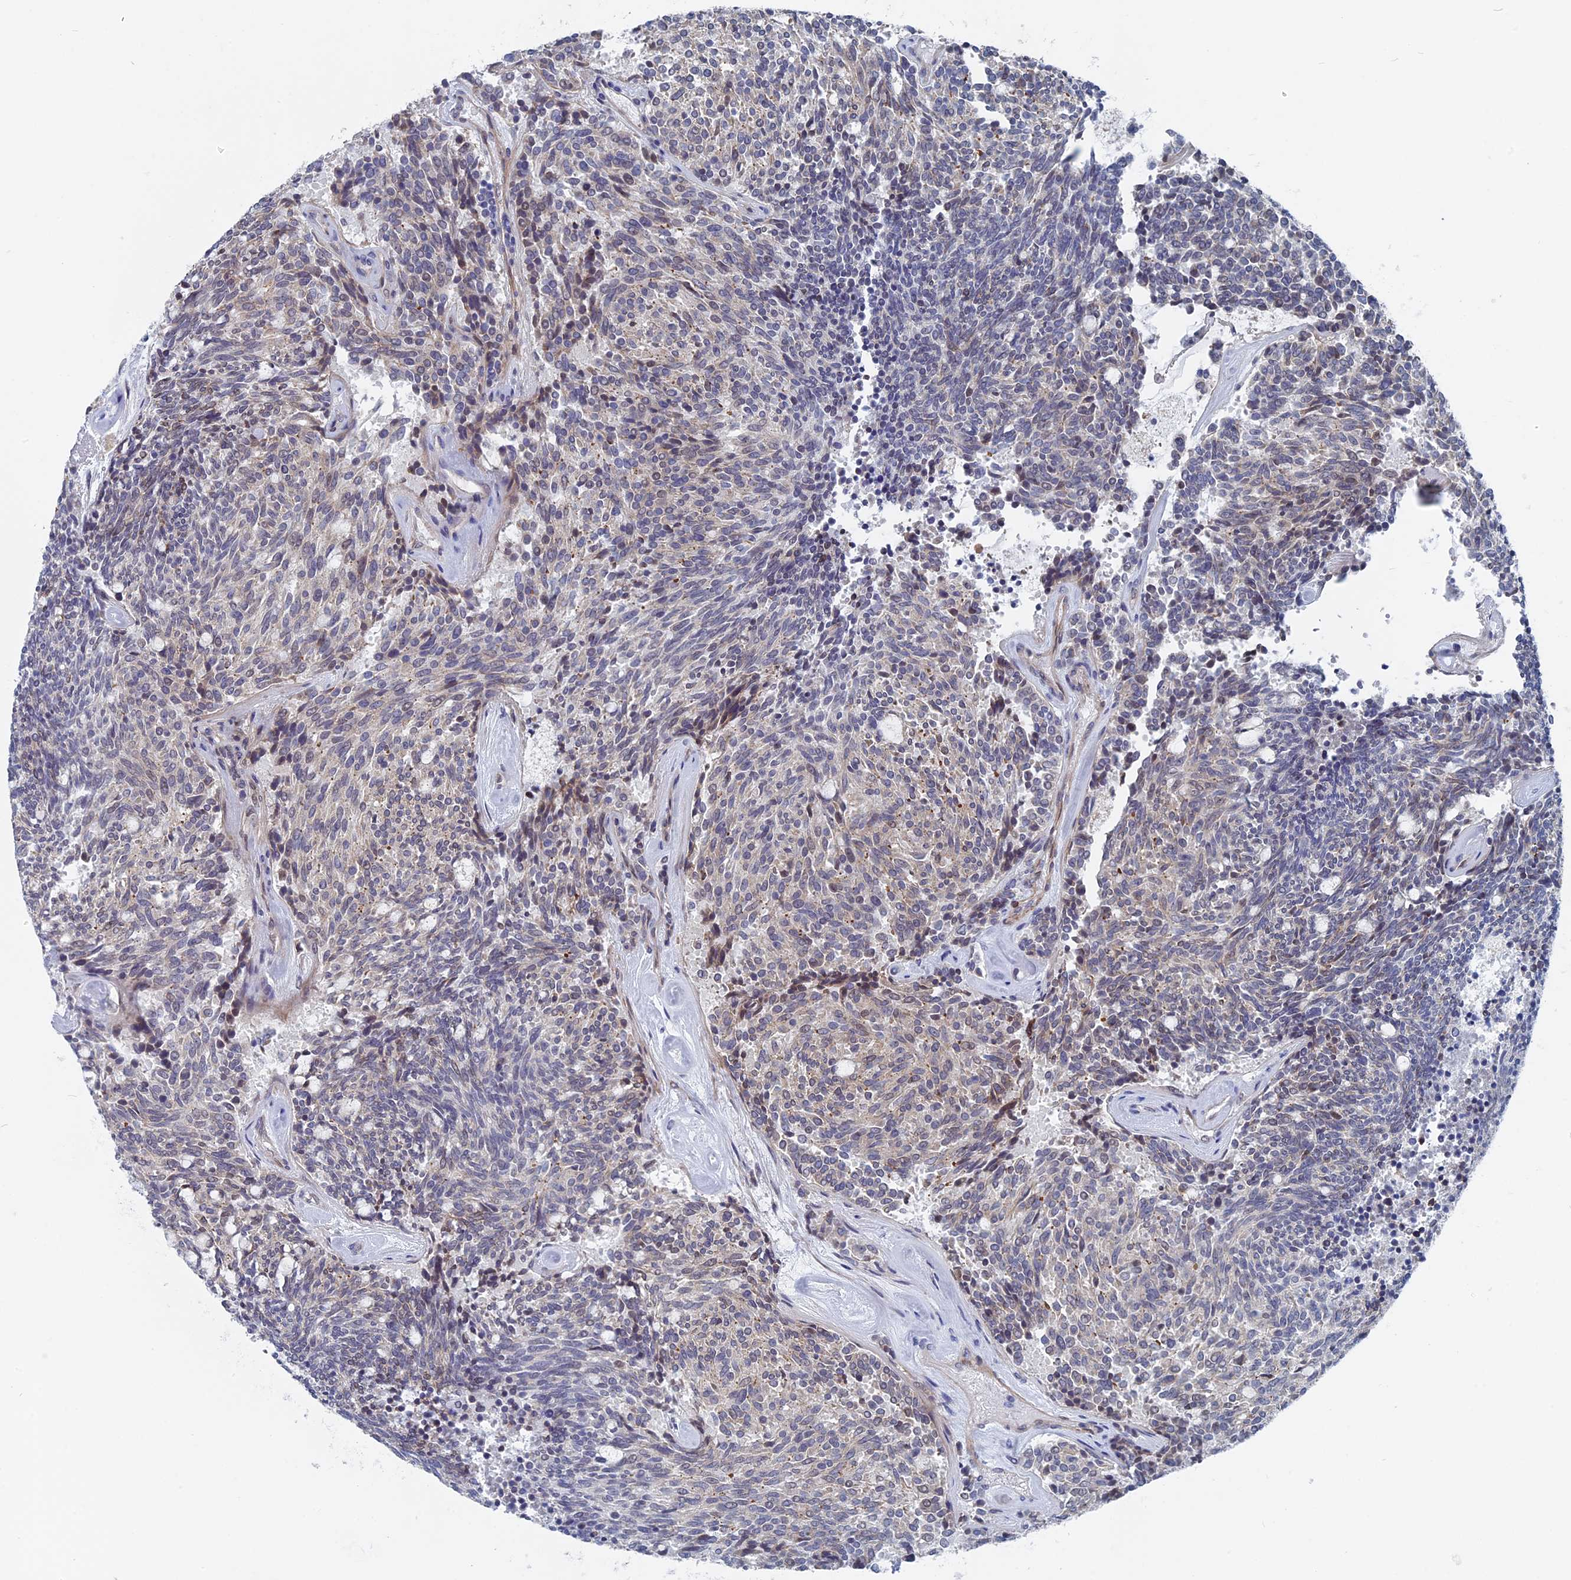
{"staining": {"intensity": "weak", "quantity": "<25%", "location": "cytoplasmic/membranous"}, "tissue": "carcinoid", "cell_type": "Tumor cells", "image_type": "cancer", "snomed": [{"axis": "morphology", "description": "Carcinoid, malignant, NOS"}, {"axis": "topography", "description": "Pancreas"}], "caption": "Carcinoid stained for a protein using immunohistochemistry demonstrates no positivity tumor cells.", "gene": "MTRF1", "patient": {"sex": "female", "age": 54}}